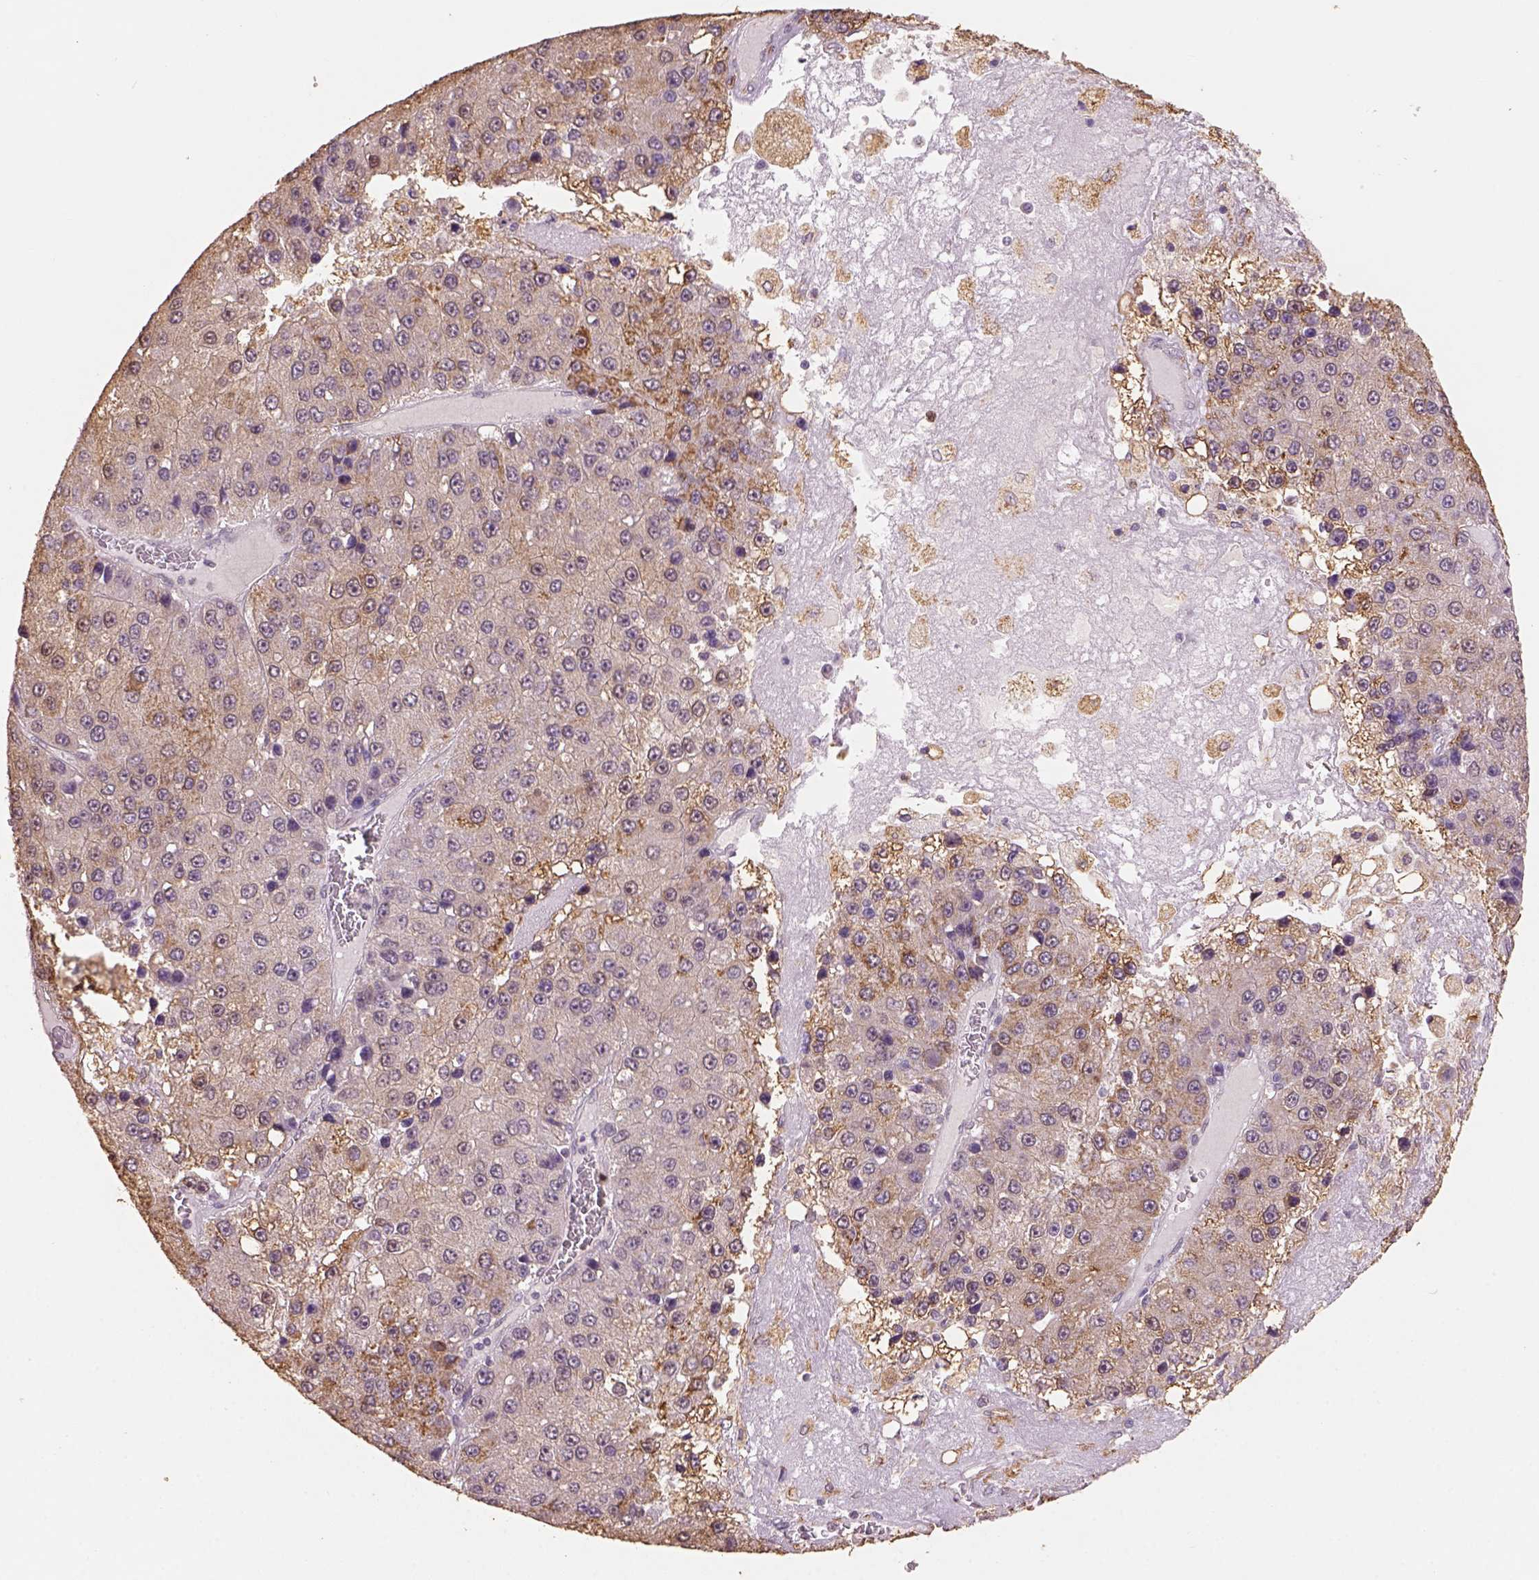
{"staining": {"intensity": "moderate", "quantity": ">75%", "location": "cytoplasmic/membranous"}, "tissue": "liver cancer", "cell_type": "Tumor cells", "image_type": "cancer", "snomed": [{"axis": "morphology", "description": "Carcinoma, Hepatocellular, NOS"}, {"axis": "topography", "description": "Liver"}], "caption": "A medium amount of moderate cytoplasmic/membranous staining is seen in approximately >75% of tumor cells in liver hepatocellular carcinoma tissue. Immunohistochemistry (ihc) stains the protein of interest in brown and the nuclei are stained blue.", "gene": "AP2B1", "patient": {"sex": "female", "age": 73}}